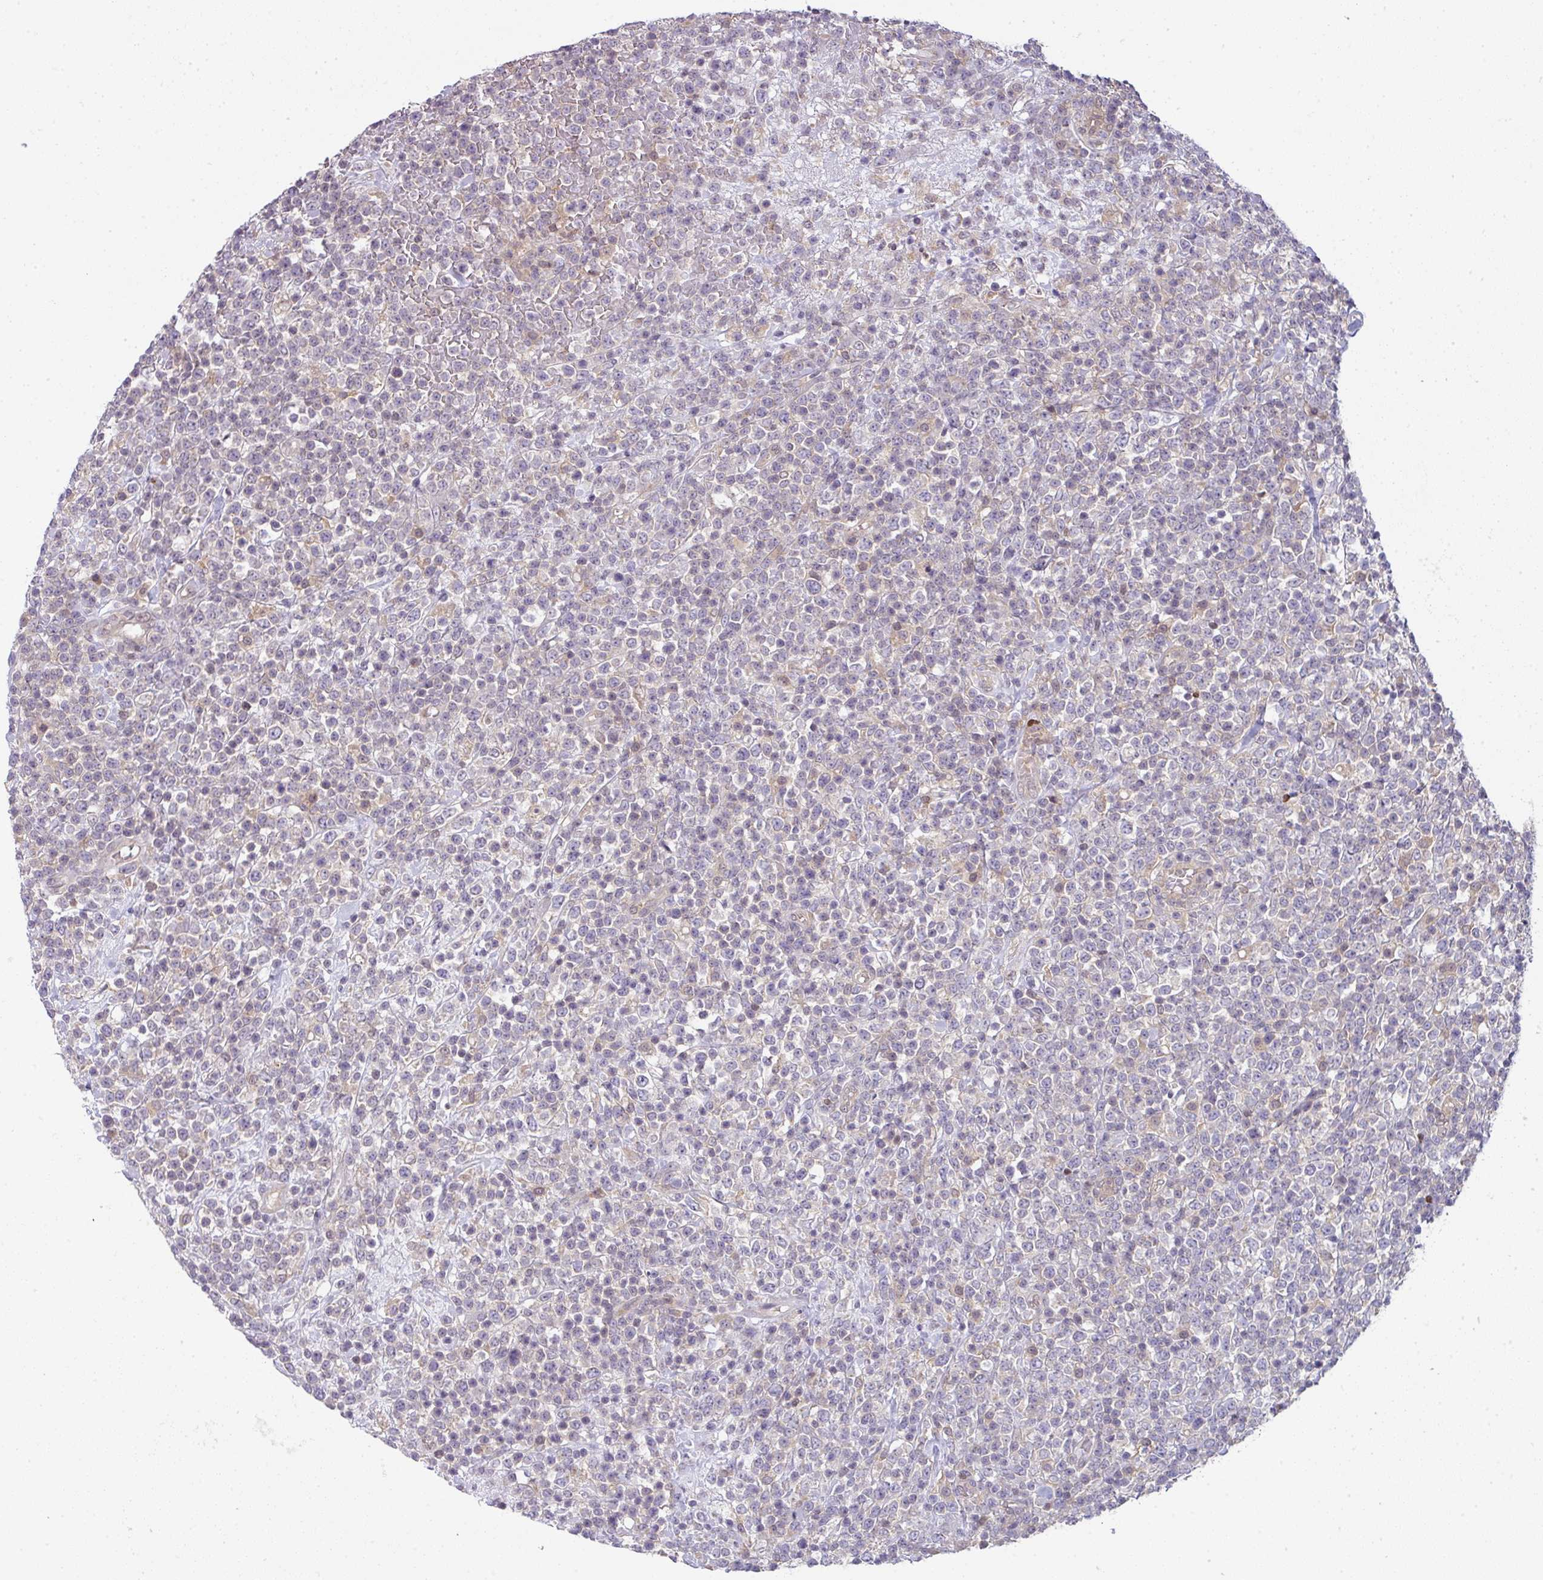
{"staining": {"intensity": "negative", "quantity": "none", "location": "none"}, "tissue": "lymphoma", "cell_type": "Tumor cells", "image_type": "cancer", "snomed": [{"axis": "morphology", "description": "Malignant lymphoma, non-Hodgkin's type, High grade"}, {"axis": "topography", "description": "Colon"}], "caption": "Human high-grade malignant lymphoma, non-Hodgkin's type stained for a protein using IHC shows no staining in tumor cells.", "gene": "STAT5A", "patient": {"sex": "female", "age": 53}}